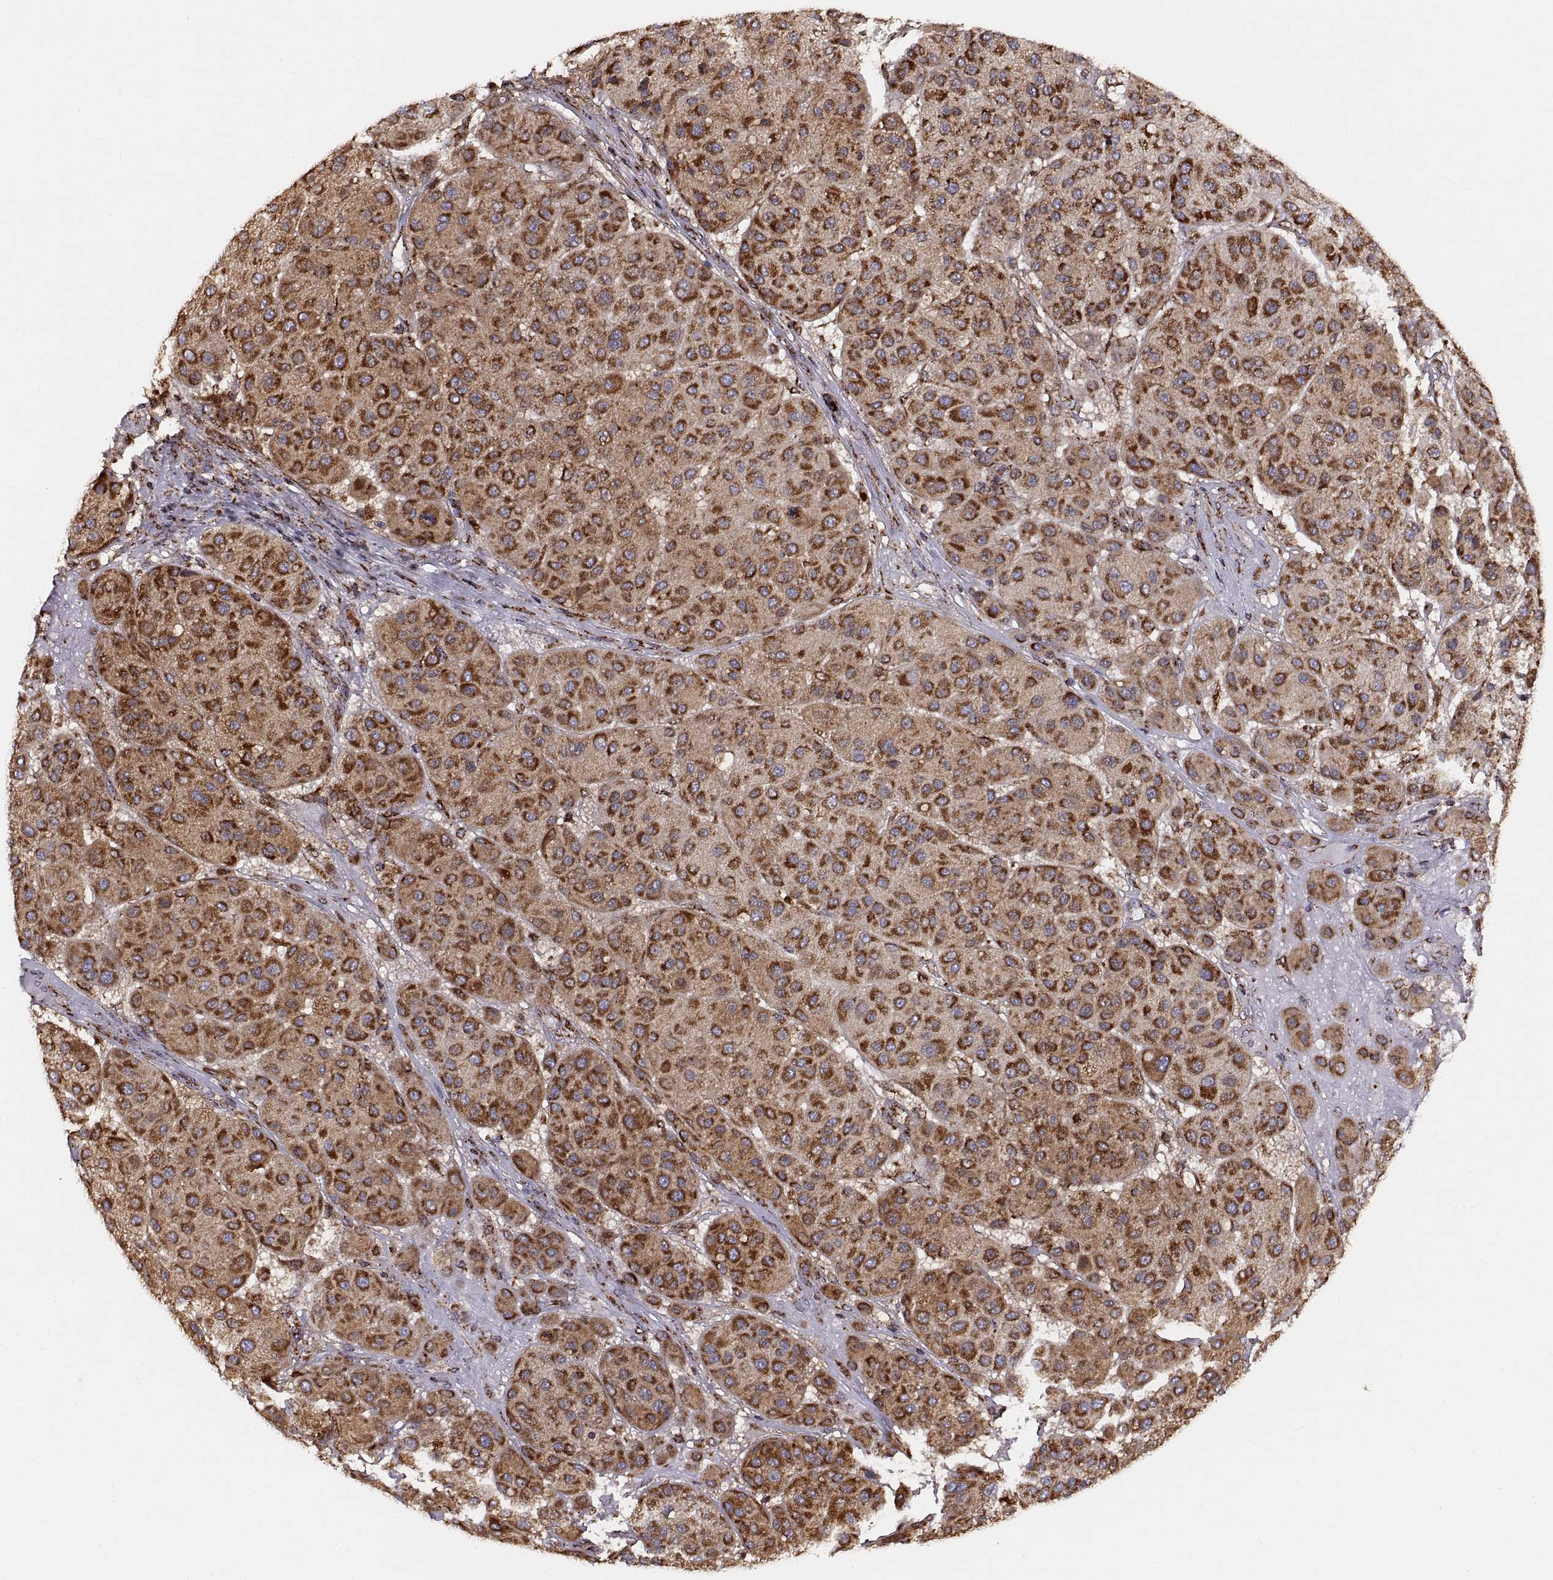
{"staining": {"intensity": "strong", "quantity": ">75%", "location": "cytoplasmic/membranous"}, "tissue": "melanoma", "cell_type": "Tumor cells", "image_type": "cancer", "snomed": [{"axis": "morphology", "description": "Malignant melanoma, Metastatic site"}, {"axis": "topography", "description": "Smooth muscle"}], "caption": "Malignant melanoma (metastatic site) was stained to show a protein in brown. There is high levels of strong cytoplasmic/membranous positivity in approximately >75% of tumor cells. The protein is shown in brown color, while the nuclei are stained blue.", "gene": "ARSD", "patient": {"sex": "male", "age": 41}}